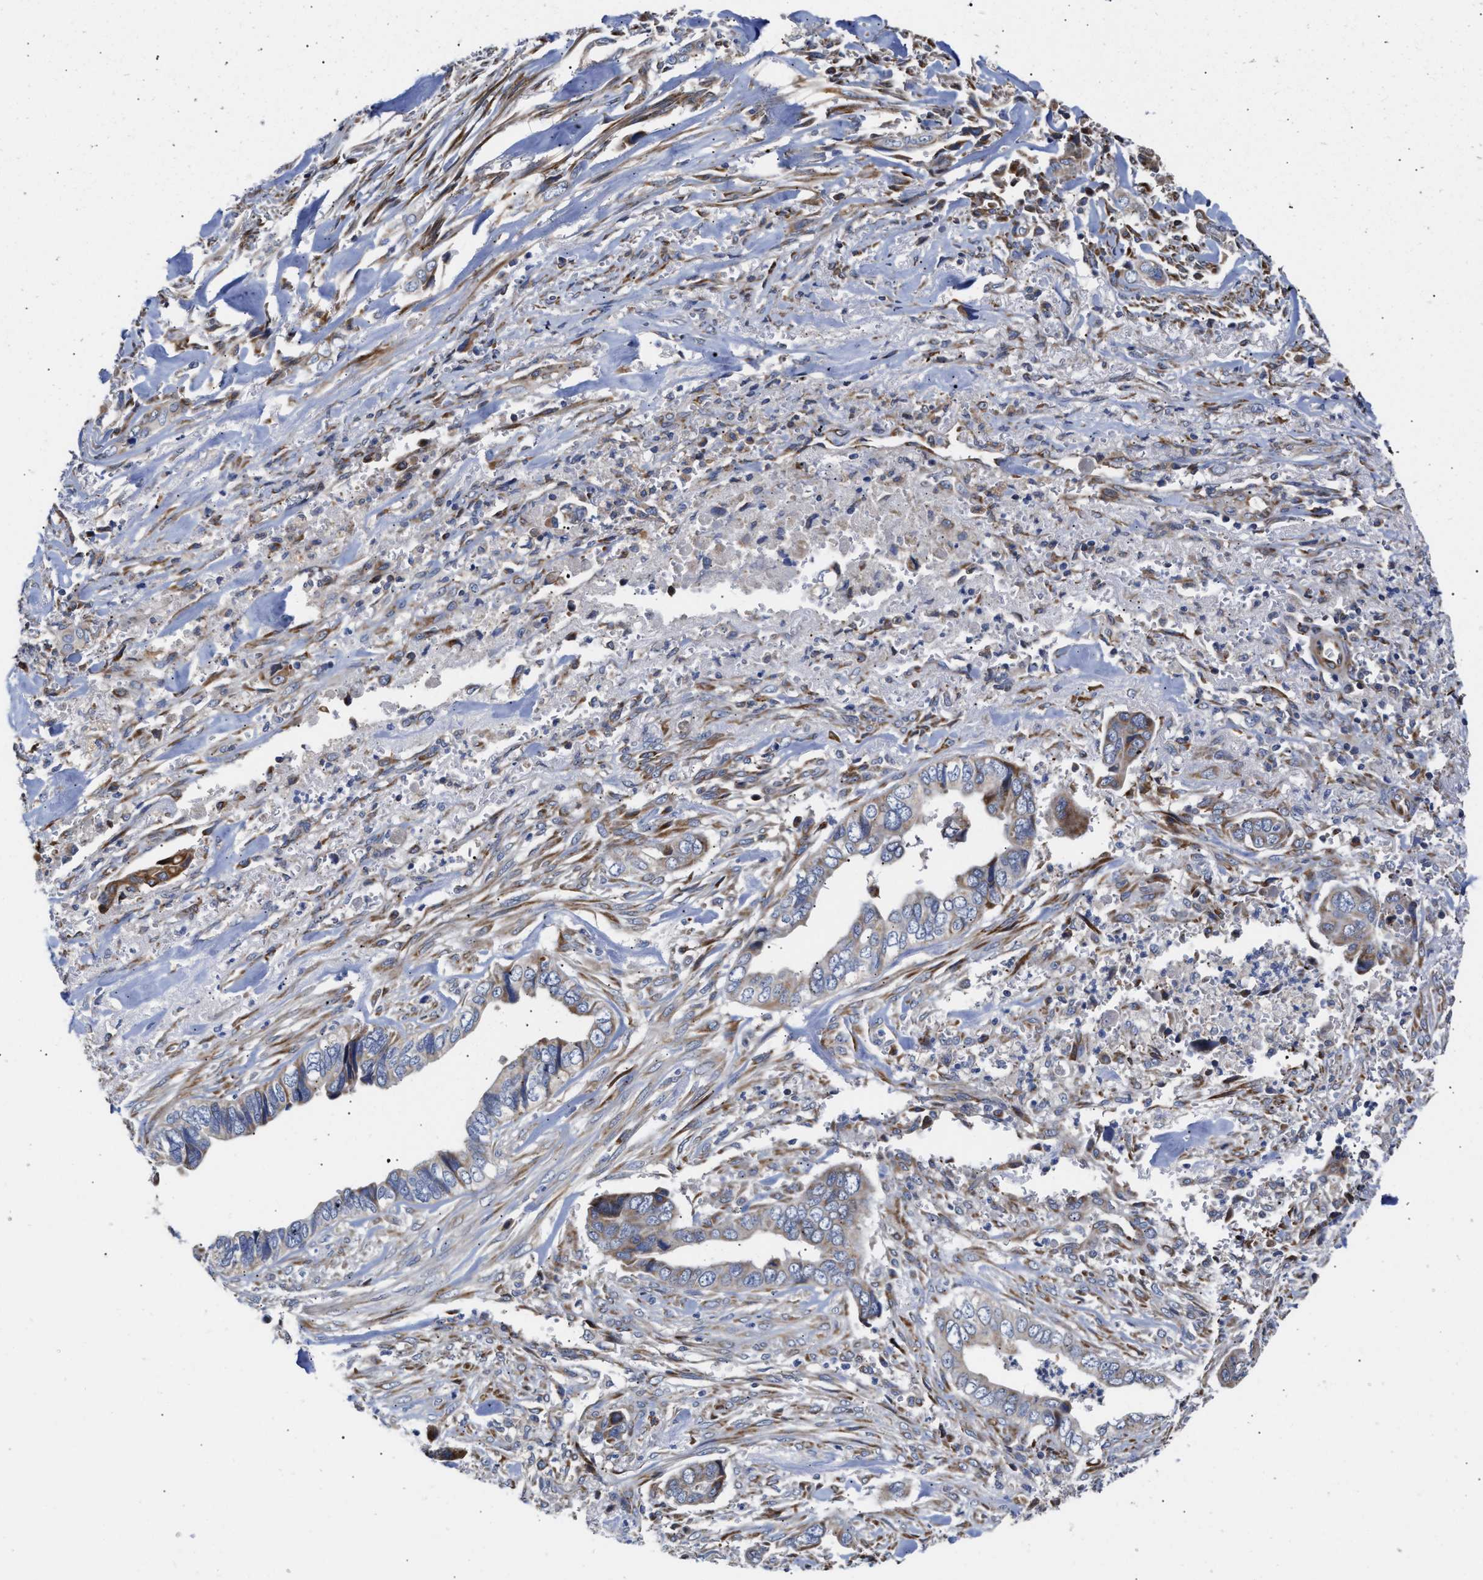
{"staining": {"intensity": "negative", "quantity": "none", "location": "none"}, "tissue": "liver cancer", "cell_type": "Tumor cells", "image_type": "cancer", "snomed": [{"axis": "morphology", "description": "Cholangiocarcinoma"}, {"axis": "topography", "description": "Liver"}], "caption": "IHC photomicrograph of neoplastic tissue: human liver cancer stained with DAB (3,3'-diaminobenzidine) reveals no significant protein positivity in tumor cells. (Brightfield microscopy of DAB (3,3'-diaminobenzidine) IHC at high magnification).", "gene": "MALSU1", "patient": {"sex": "female", "age": 79}}